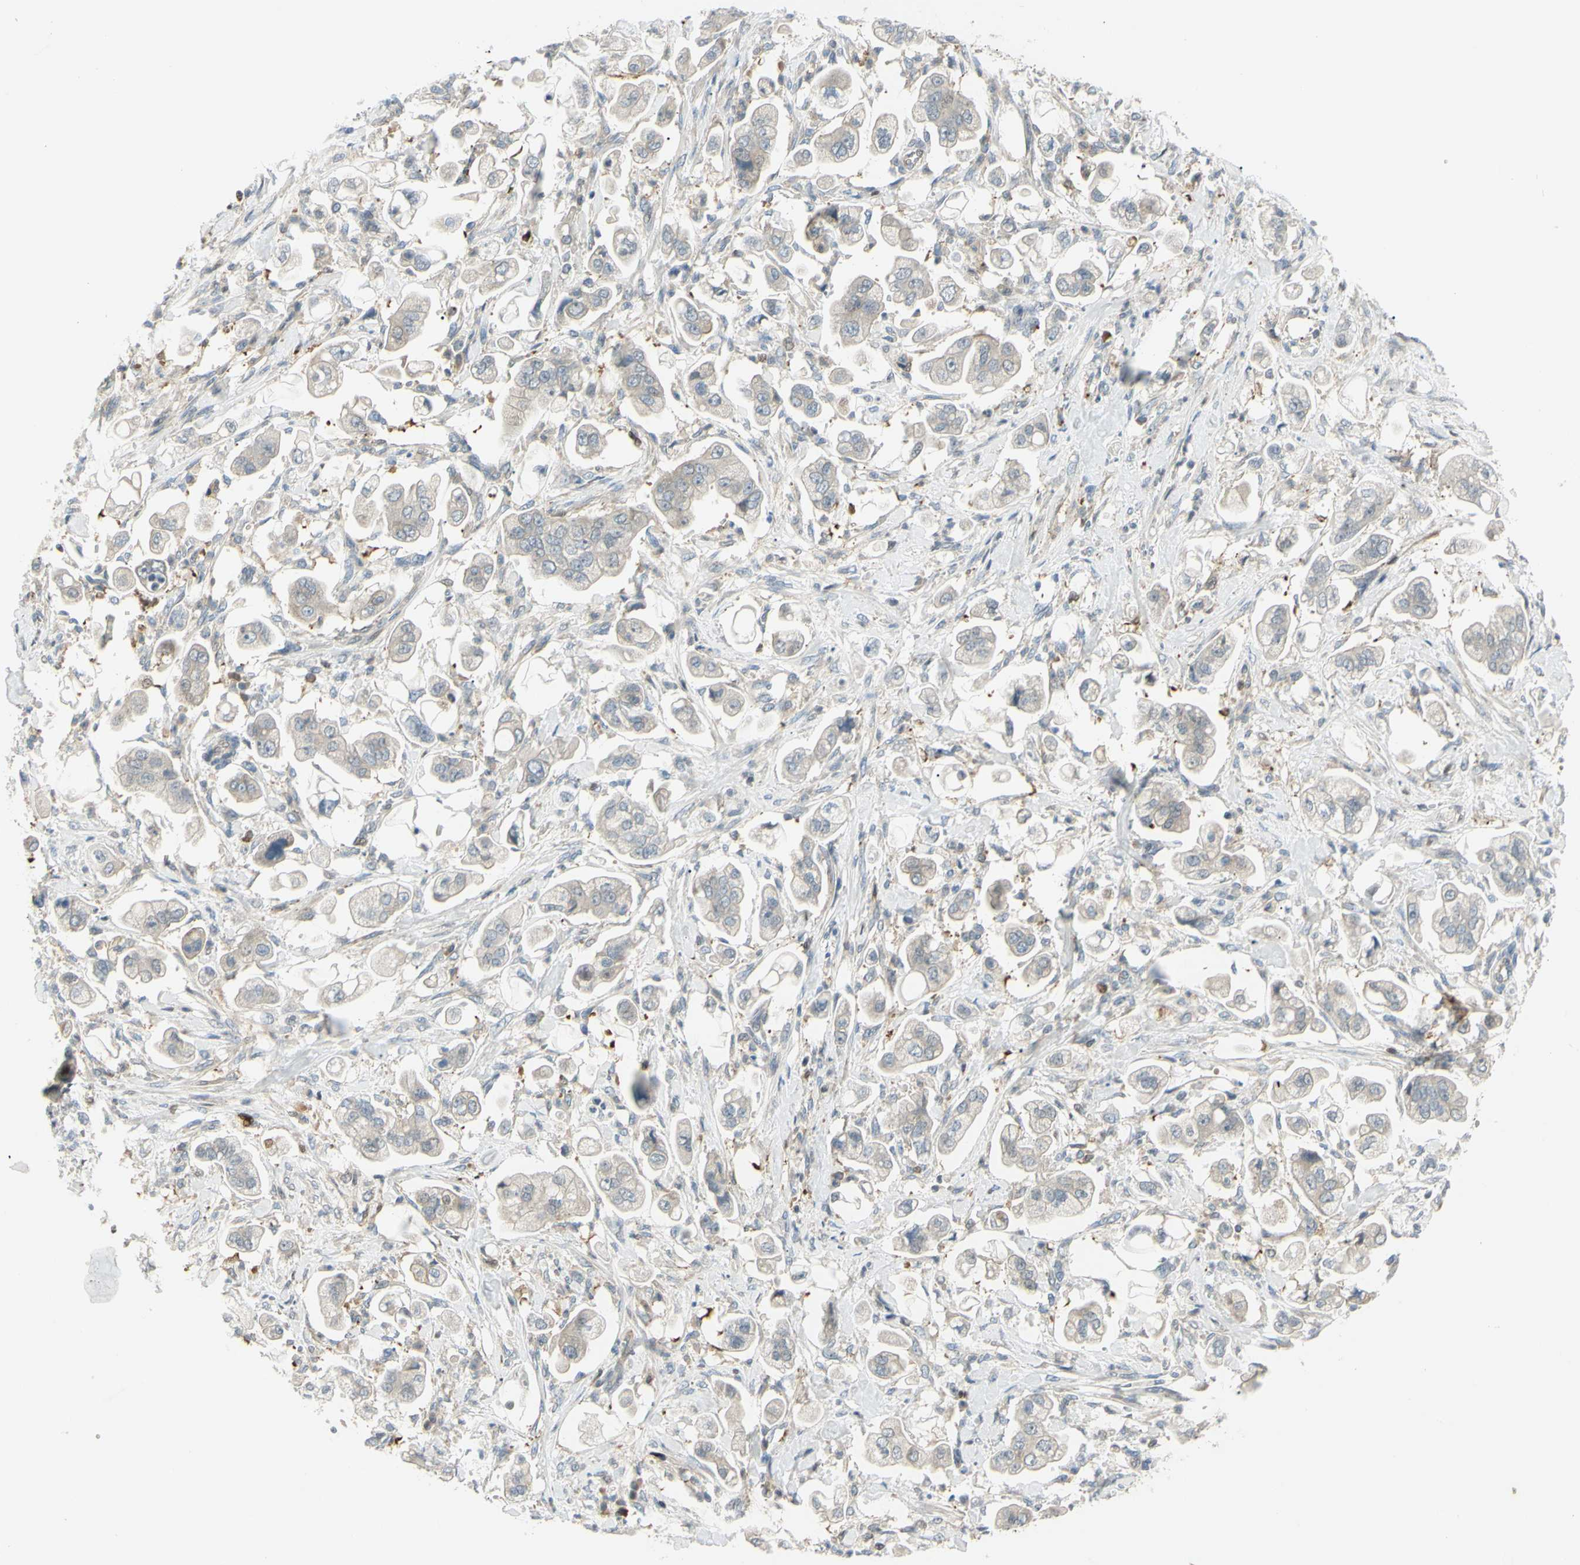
{"staining": {"intensity": "negative", "quantity": "none", "location": "none"}, "tissue": "stomach cancer", "cell_type": "Tumor cells", "image_type": "cancer", "snomed": [{"axis": "morphology", "description": "Adenocarcinoma, NOS"}, {"axis": "topography", "description": "Stomach"}], "caption": "Adenocarcinoma (stomach) stained for a protein using IHC demonstrates no positivity tumor cells.", "gene": "C1orf159", "patient": {"sex": "male", "age": 62}}